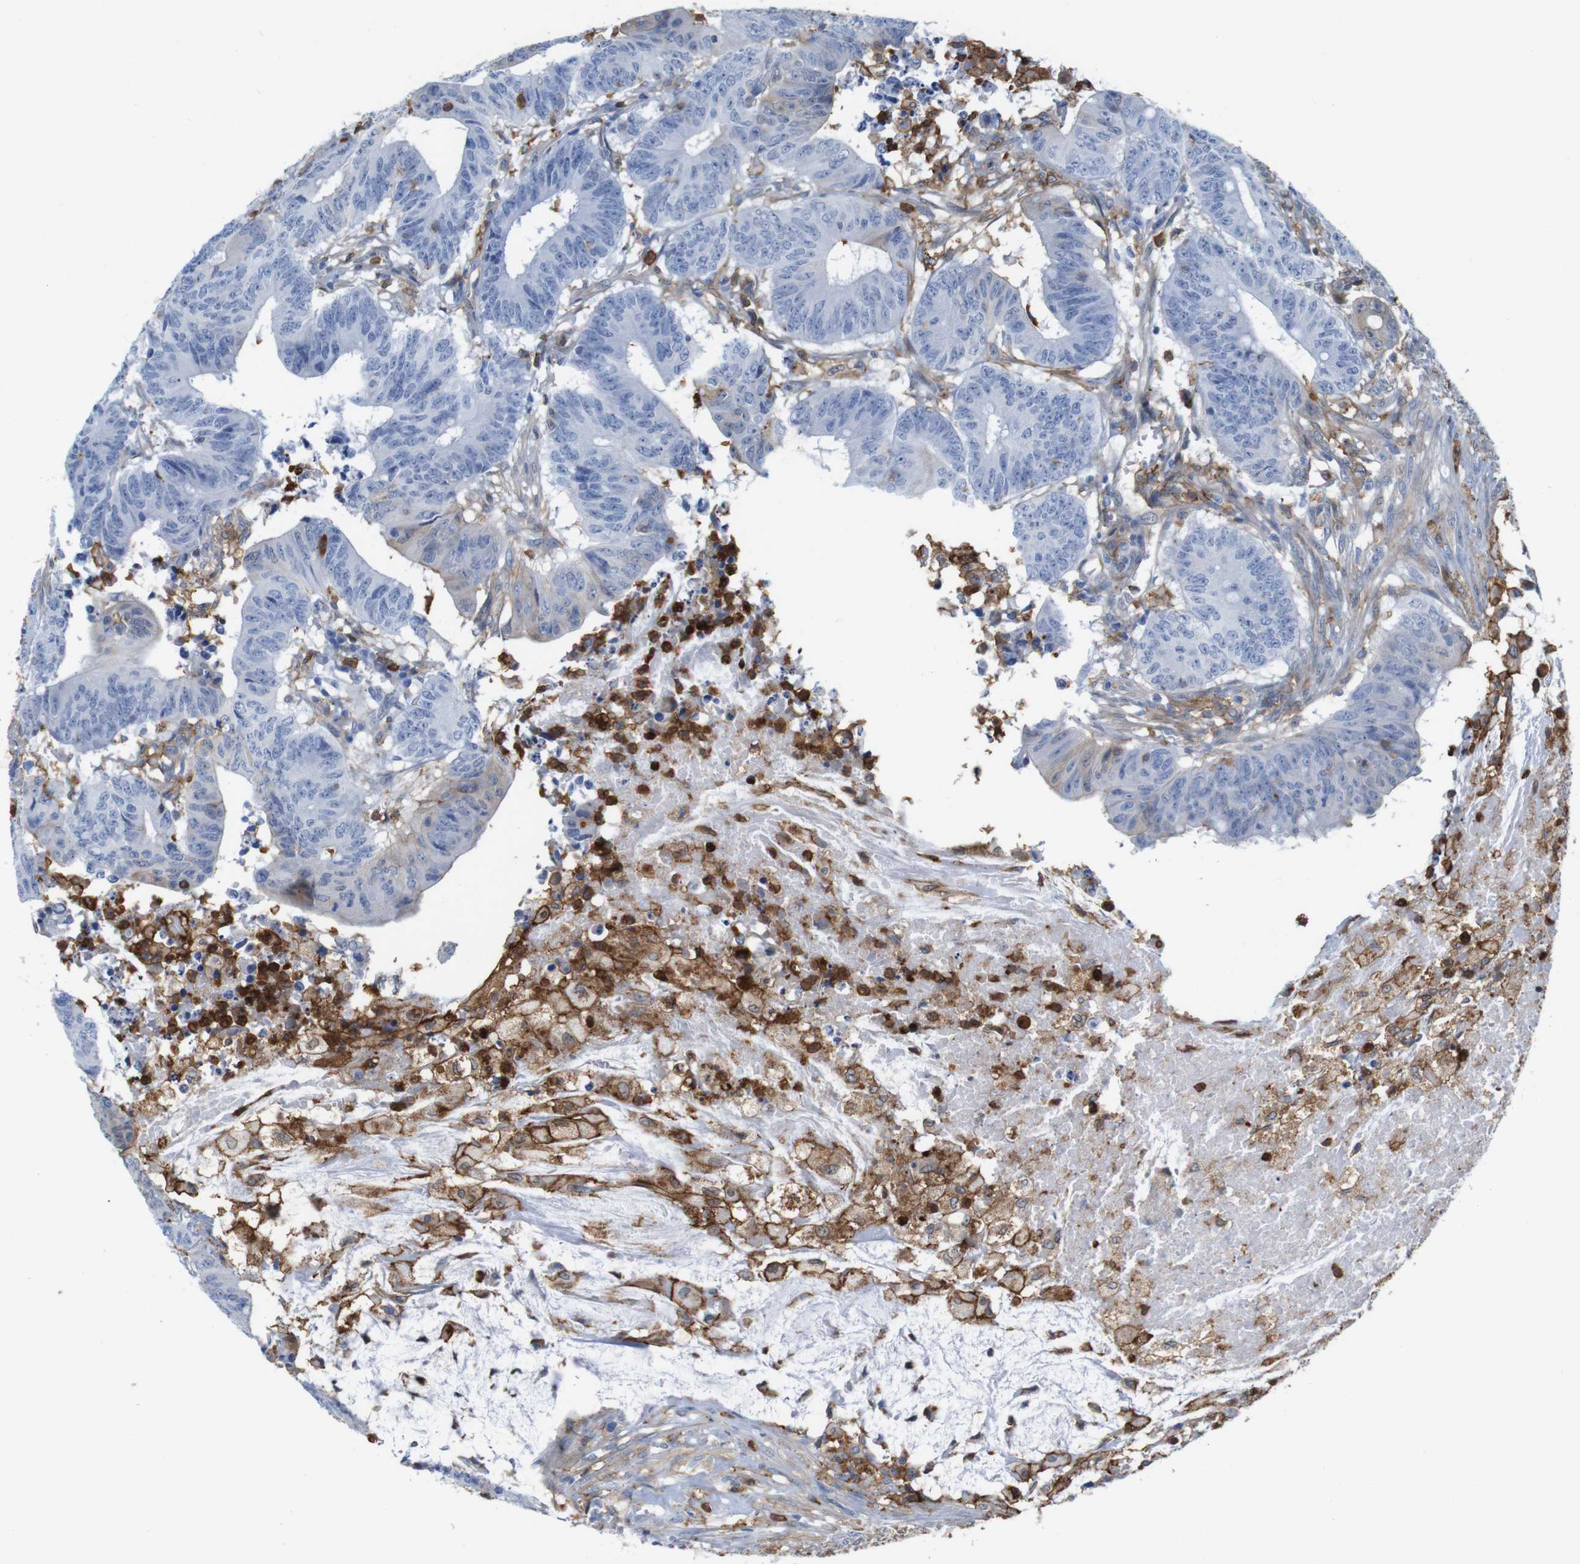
{"staining": {"intensity": "negative", "quantity": "none", "location": "none"}, "tissue": "colorectal cancer", "cell_type": "Tumor cells", "image_type": "cancer", "snomed": [{"axis": "morphology", "description": "Adenocarcinoma, NOS"}, {"axis": "topography", "description": "Colon"}], "caption": "This is an IHC photomicrograph of human colorectal cancer (adenocarcinoma). There is no expression in tumor cells.", "gene": "ANXA1", "patient": {"sex": "male", "age": 45}}